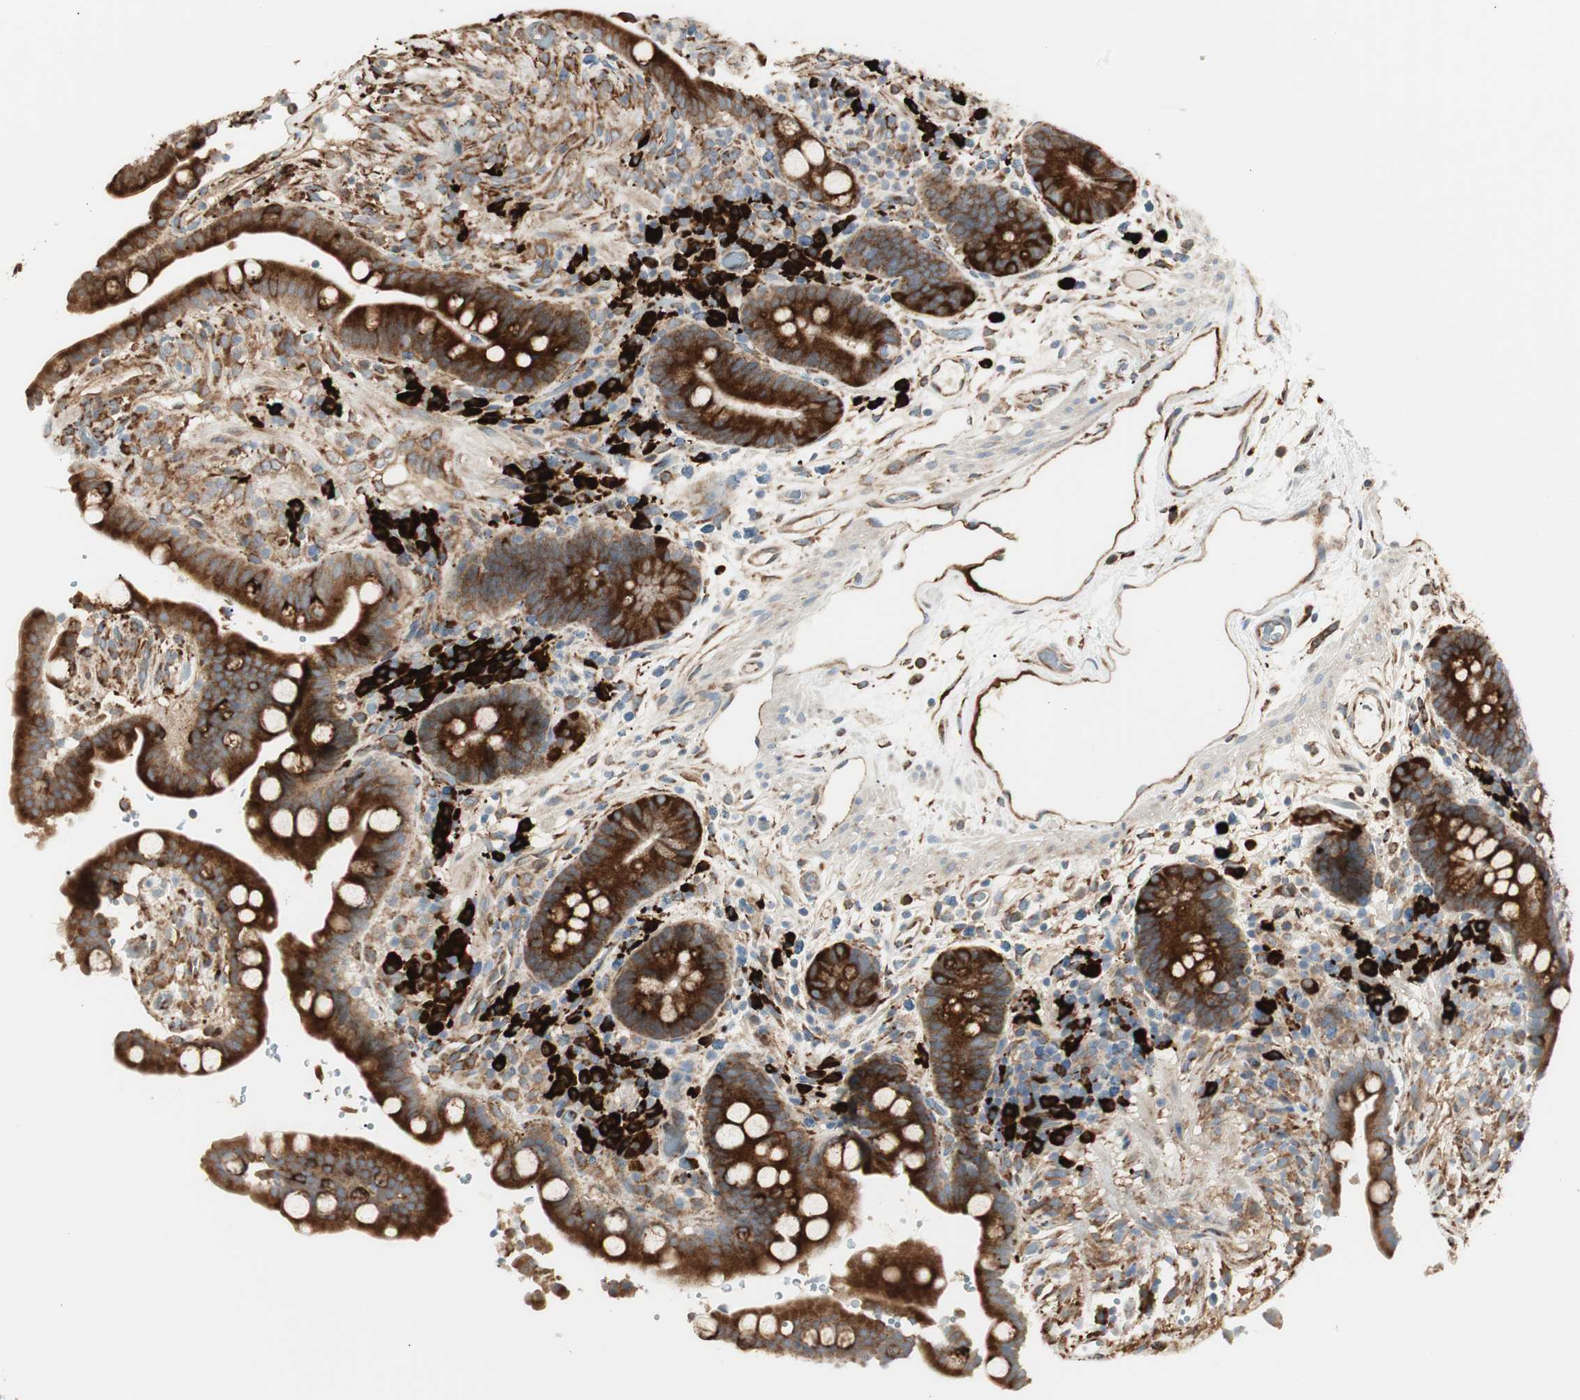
{"staining": {"intensity": "moderate", "quantity": ">75%", "location": "cytoplasmic/membranous"}, "tissue": "colon", "cell_type": "Endothelial cells", "image_type": "normal", "snomed": [{"axis": "morphology", "description": "Normal tissue, NOS"}, {"axis": "topography", "description": "Colon"}], "caption": "An image of human colon stained for a protein displays moderate cytoplasmic/membranous brown staining in endothelial cells.", "gene": "HSP90B1", "patient": {"sex": "male", "age": 73}}